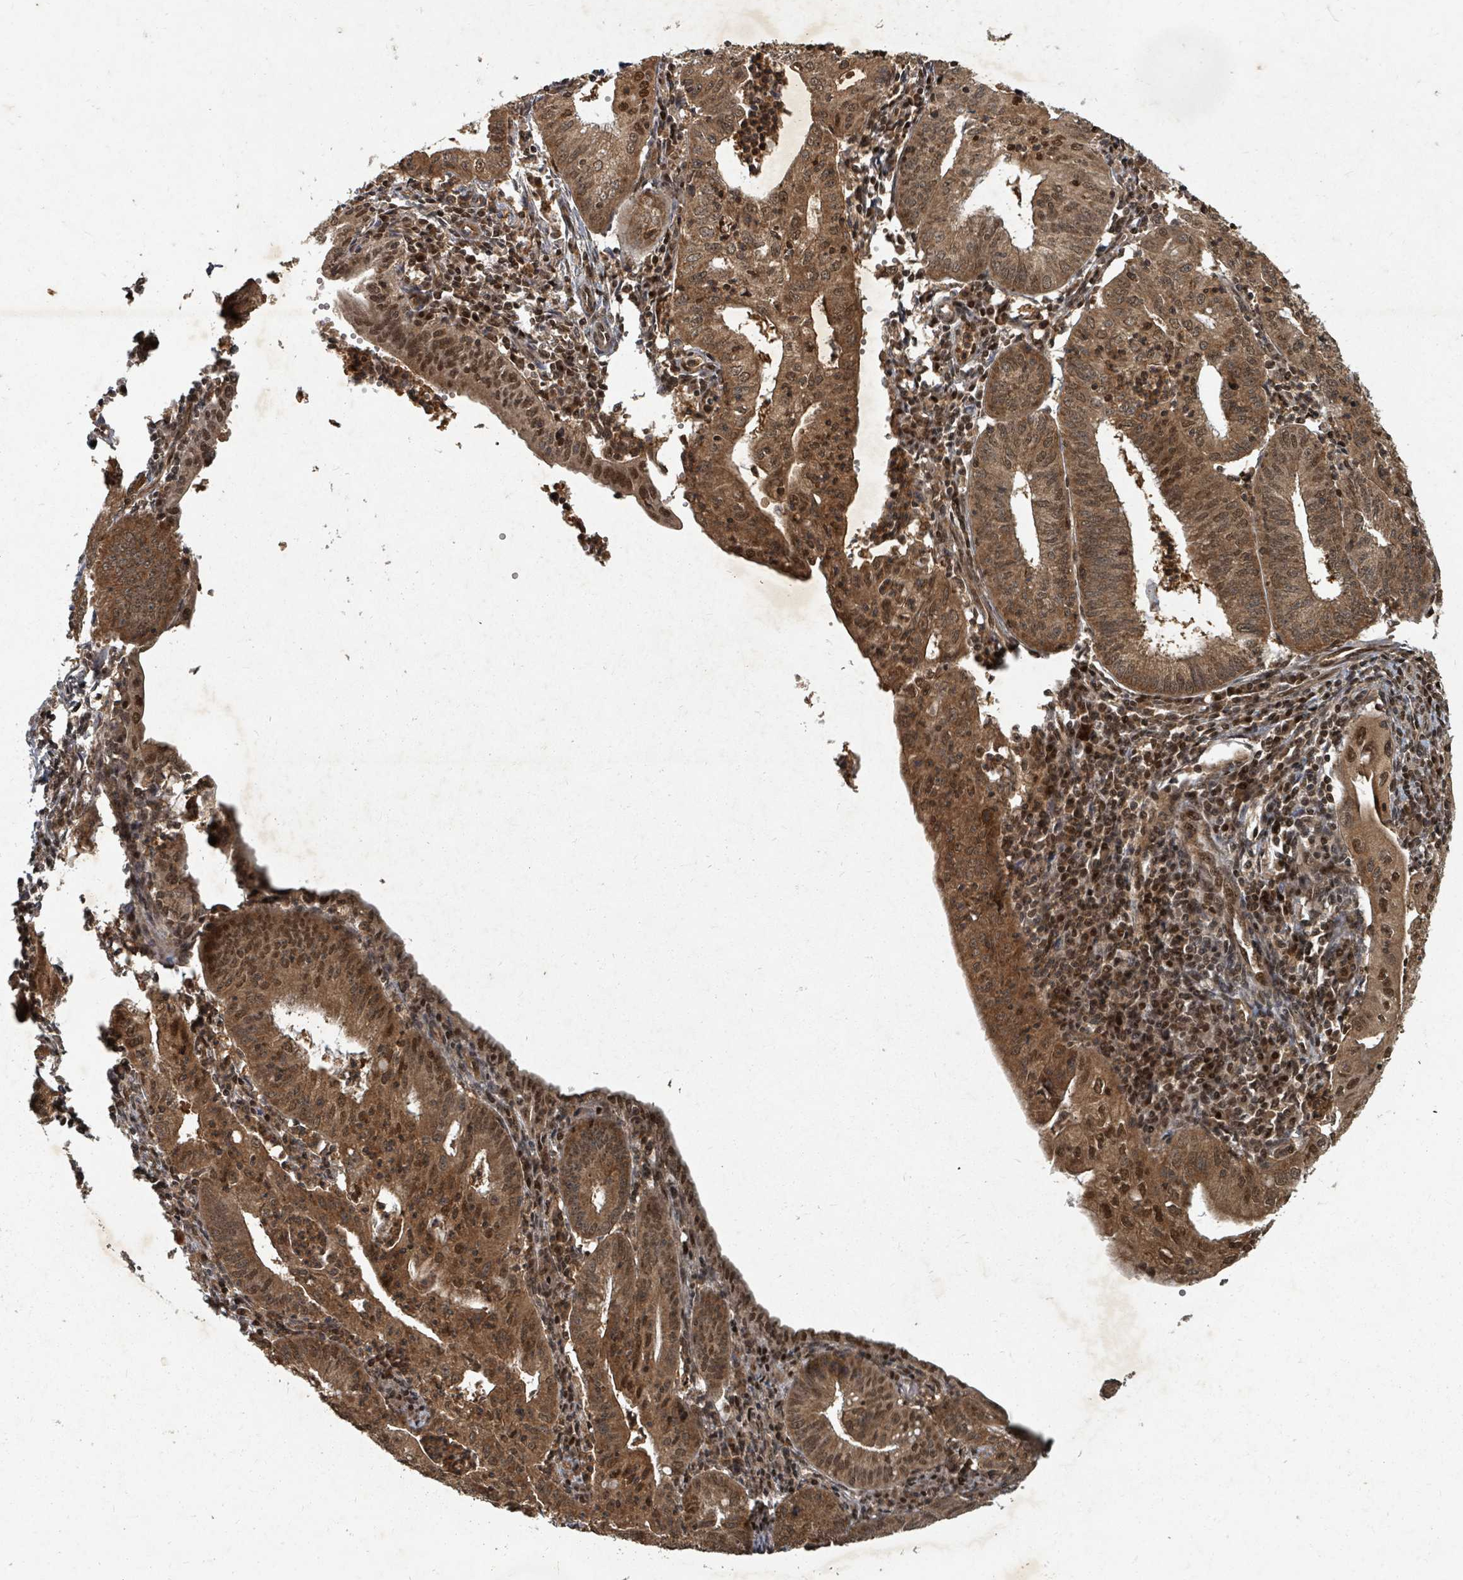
{"staining": {"intensity": "strong", "quantity": ">75%", "location": "cytoplasmic/membranous,nuclear"}, "tissue": "endometrial cancer", "cell_type": "Tumor cells", "image_type": "cancer", "snomed": [{"axis": "morphology", "description": "Adenocarcinoma, NOS"}, {"axis": "topography", "description": "Endometrium"}], "caption": "Endometrial cancer (adenocarcinoma) stained with a protein marker reveals strong staining in tumor cells.", "gene": "KDM4E", "patient": {"sex": "female", "age": 60}}